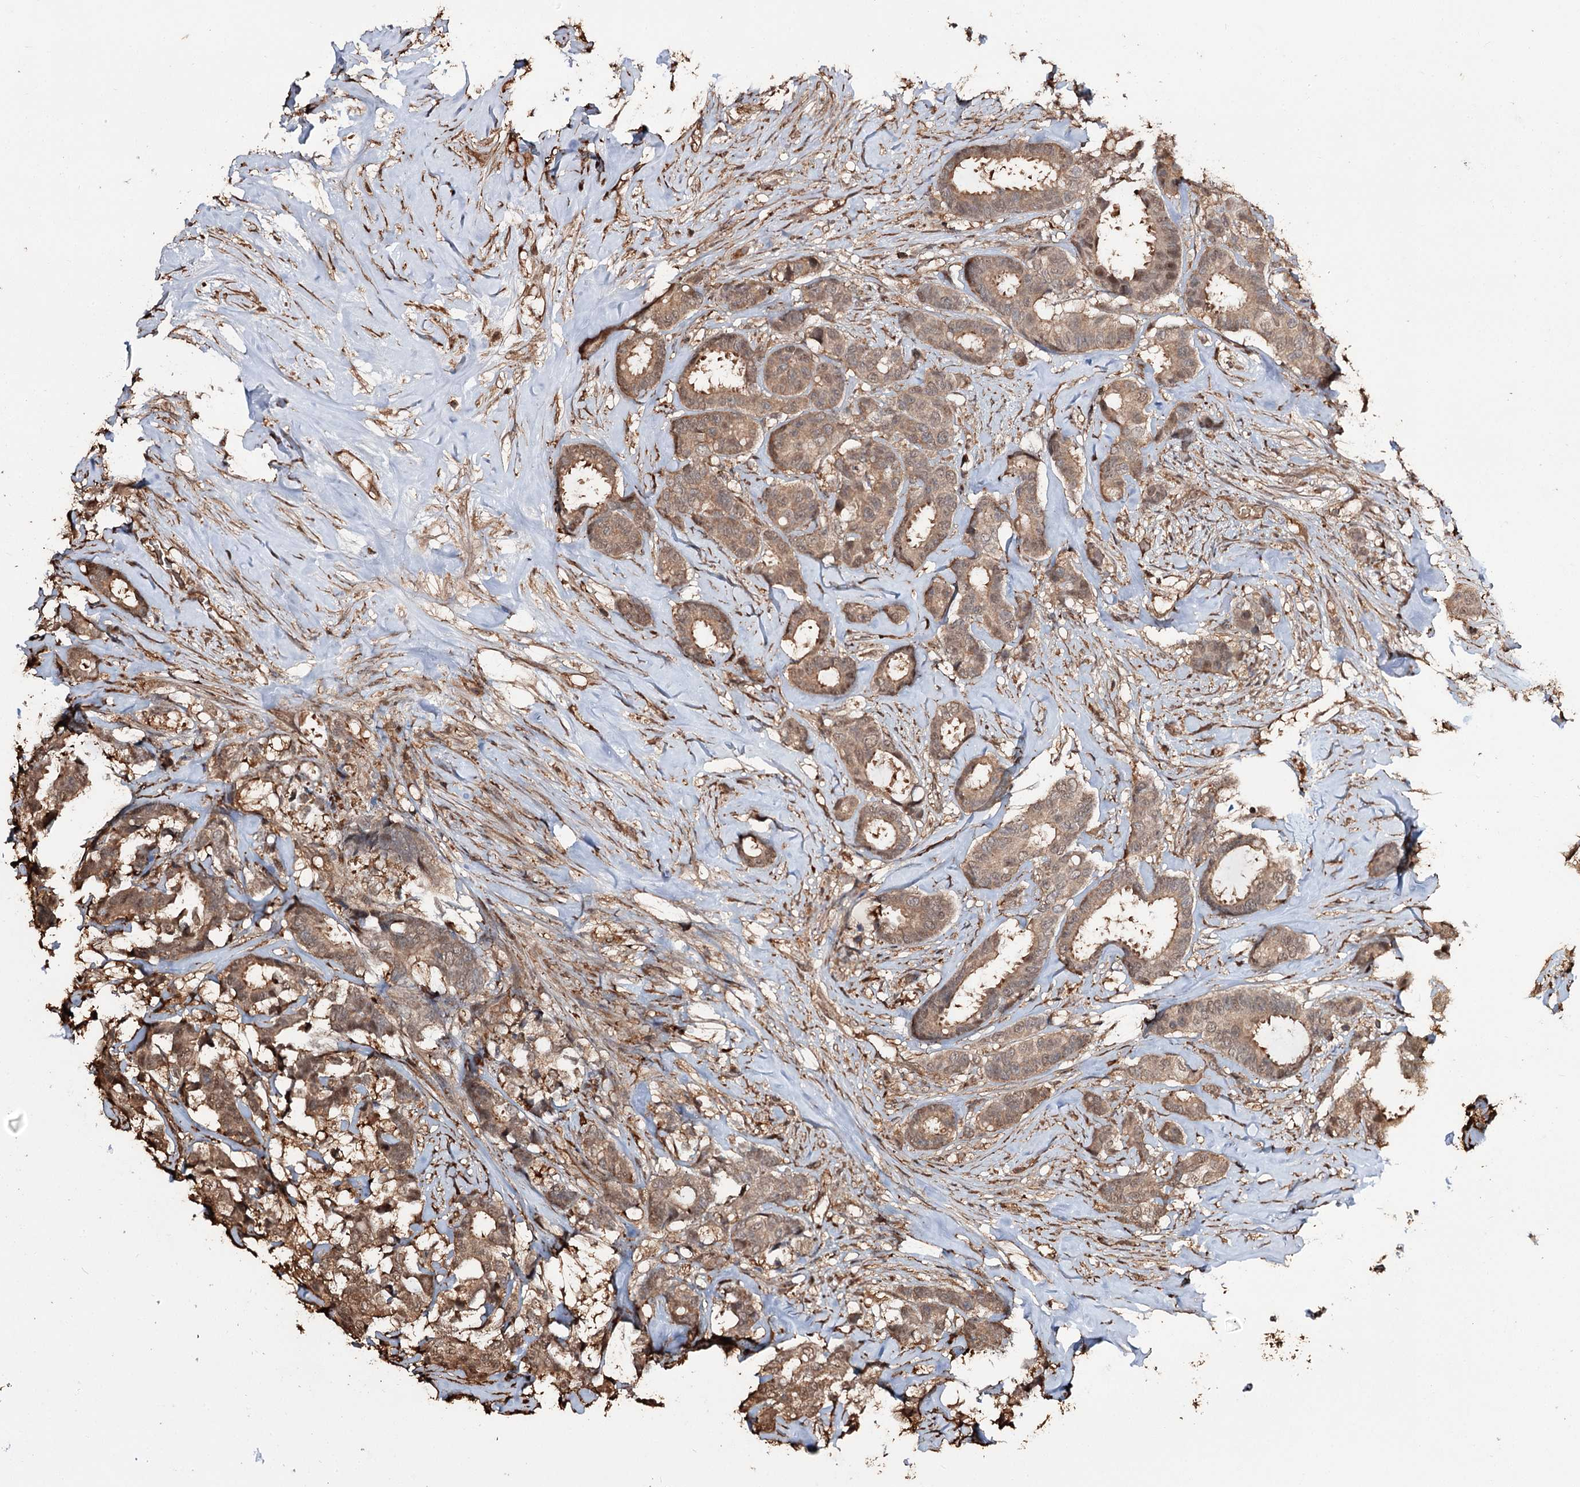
{"staining": {"intensity": "moderate", "quantity": ">75%", "location": "cytoplasmic/membranous"}, "tissue": "breast cancer", "cell_type": "Tumor cells", "image_type": "cancer", "snomed": [{"axis": "morphology", "description": "Duct carcinoma"}, {"axis": "topography", "description": "Breast"}], "caption": "IHC photomicrograph of human intraductal carcinoma (breast) stained for a protein (brown), which reveals medium levels of moderate cytoplasmic/membranous positivity in about >75% of tumor cells.", "gene": "PLCH1", "patient": {"sex": "female", "age": 87}}